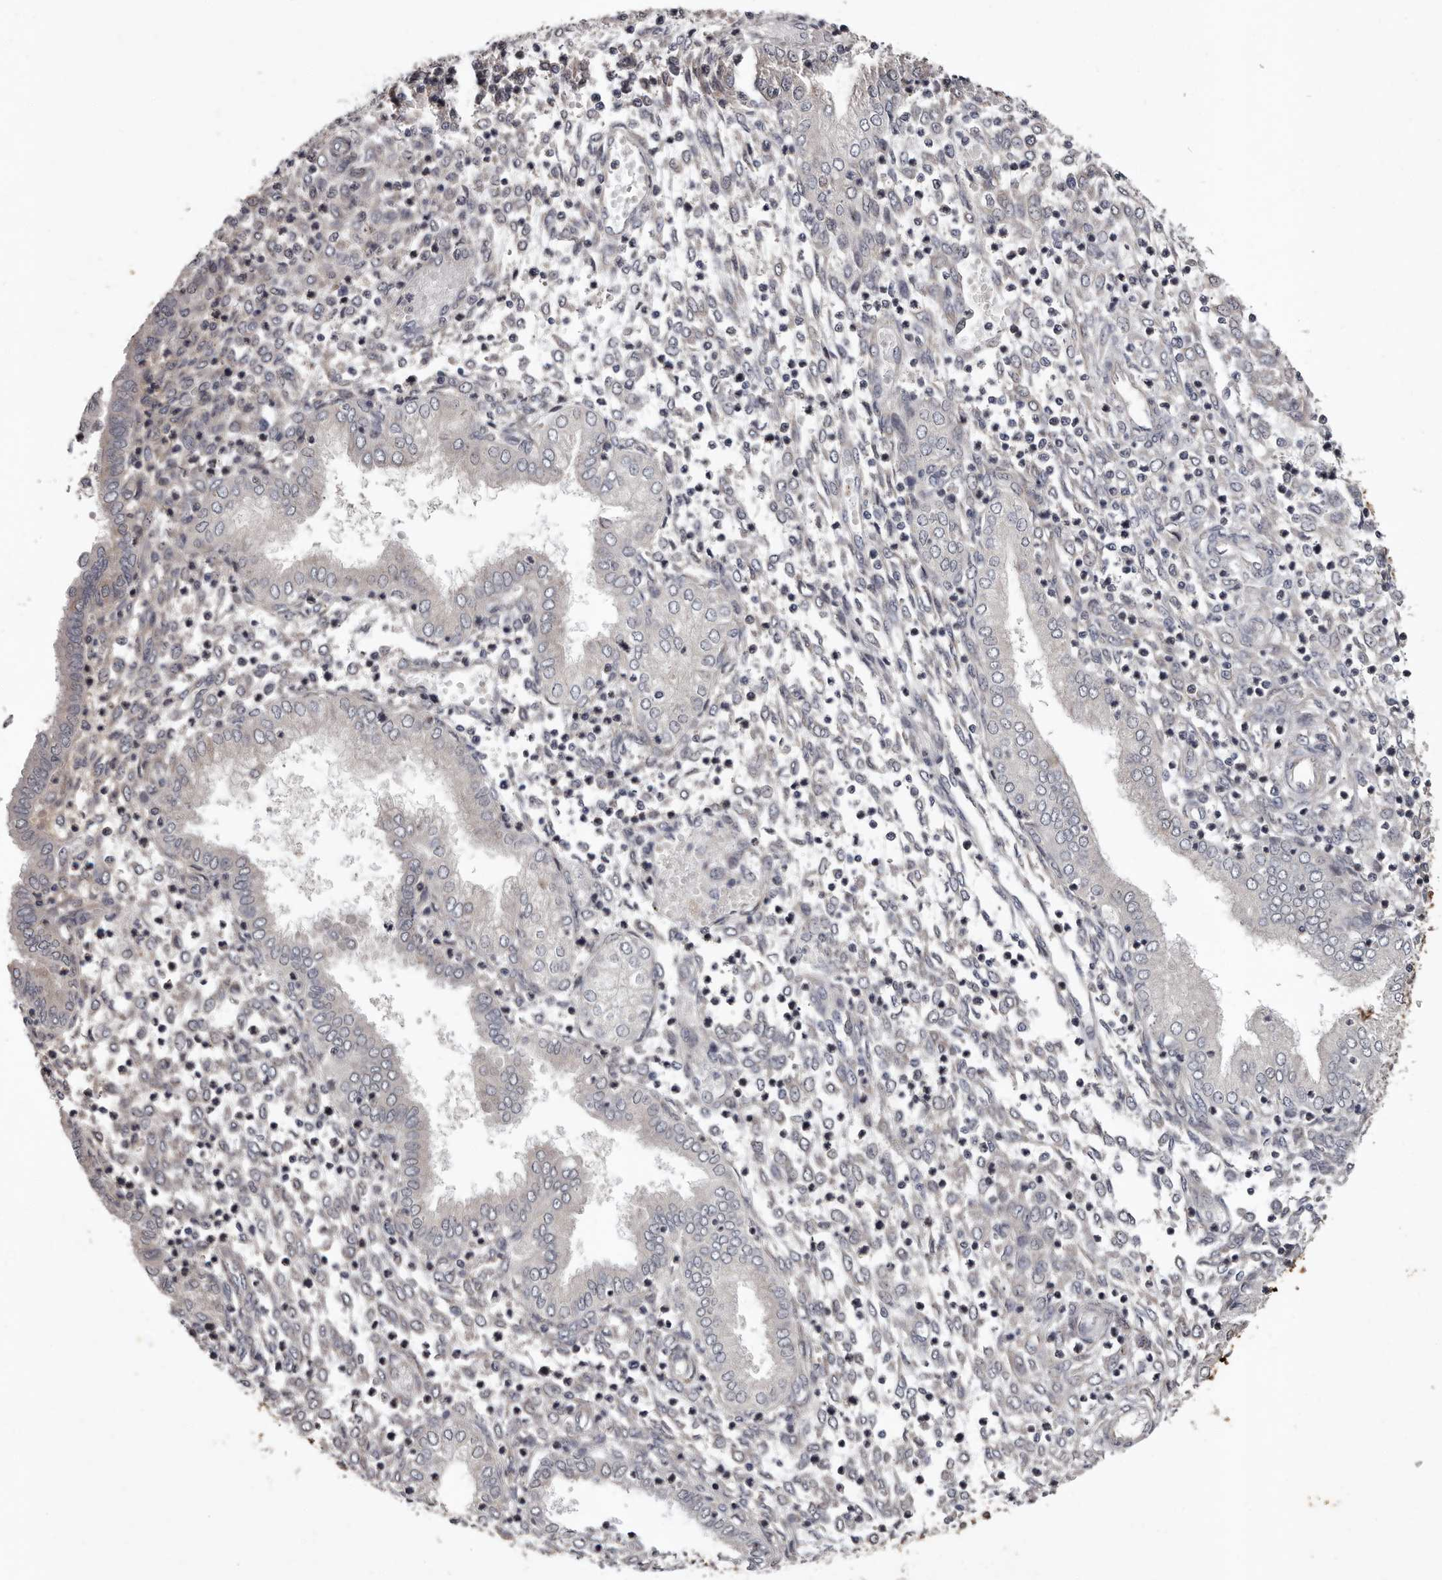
{"staining": {"intensity": "weak", "quantity": "<25%", "location": "cytoplasmic/membranous"}, "tissue": "endometrium", "cell_type": "Cells in endometrial stroma", "image_type": "normal", "snomed": [{"axis": "morphology", "description": "Normal tissue, NOS"}, {"axis": "topography", "description": "Endometrium"}], "caption": "This is an IHC photomicrograph of unremarkable human endometrium. There is no positivity in cells in endometrial stroma.", "gene": "MED8", "patient": {"sex": "female", "age": 53}}